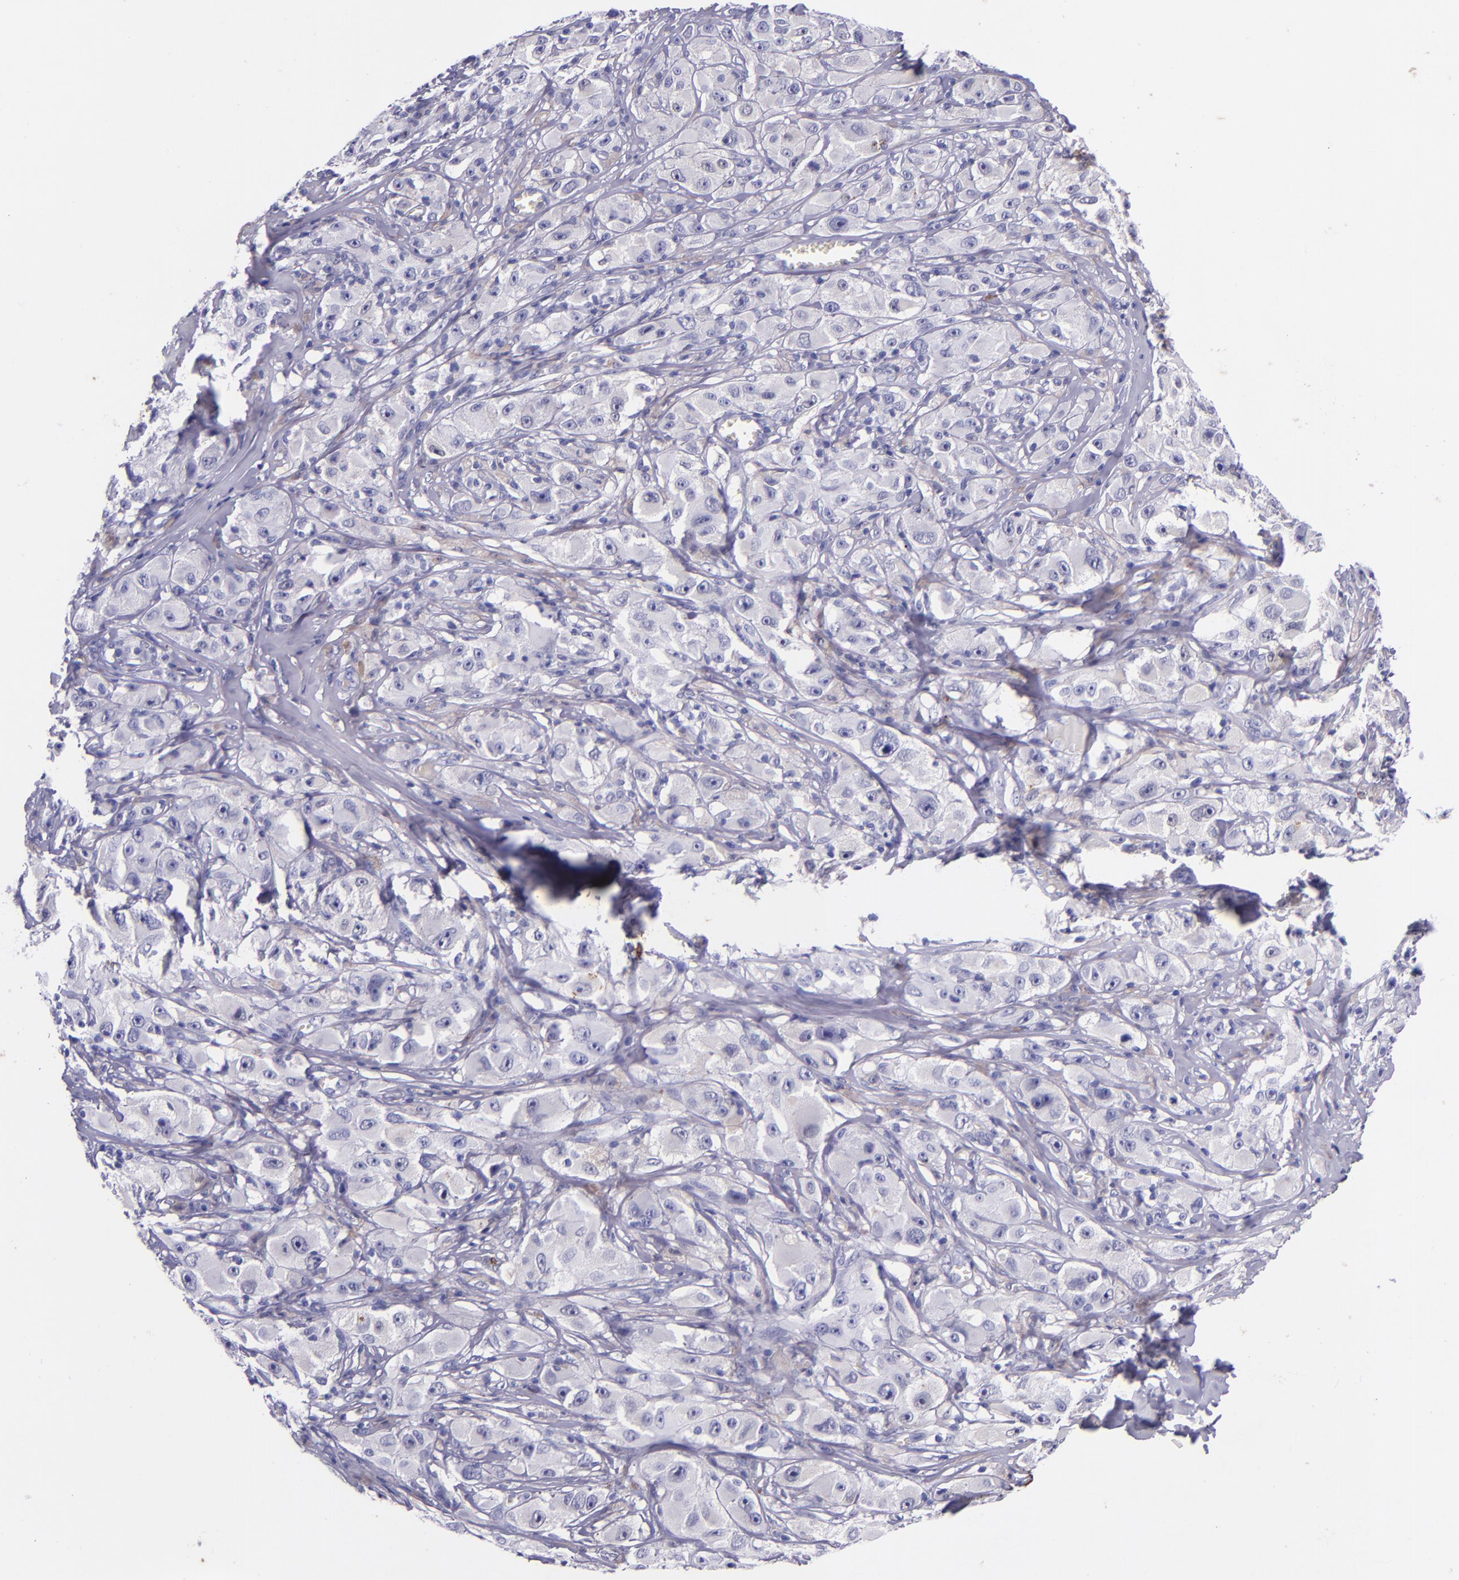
{"staining": {"intensity": "negative", "quantity": "none", "location": "none"}, "tissue": "melanoma", "cell_type": "Tumor cells", "image_type": "cancer", "snomed": [{"axis": "morphology", "description": "Malignant melanoma, NOS"}, {"axis": "topography", "description": "Skin"}], "caption": "This is a image of immunohistochemistry (IHC) staining of malignant melanoma, which shows no positivity in tumor cells.", "gene": "KRT4", "patient": {"sex": "male", "age": 56}}